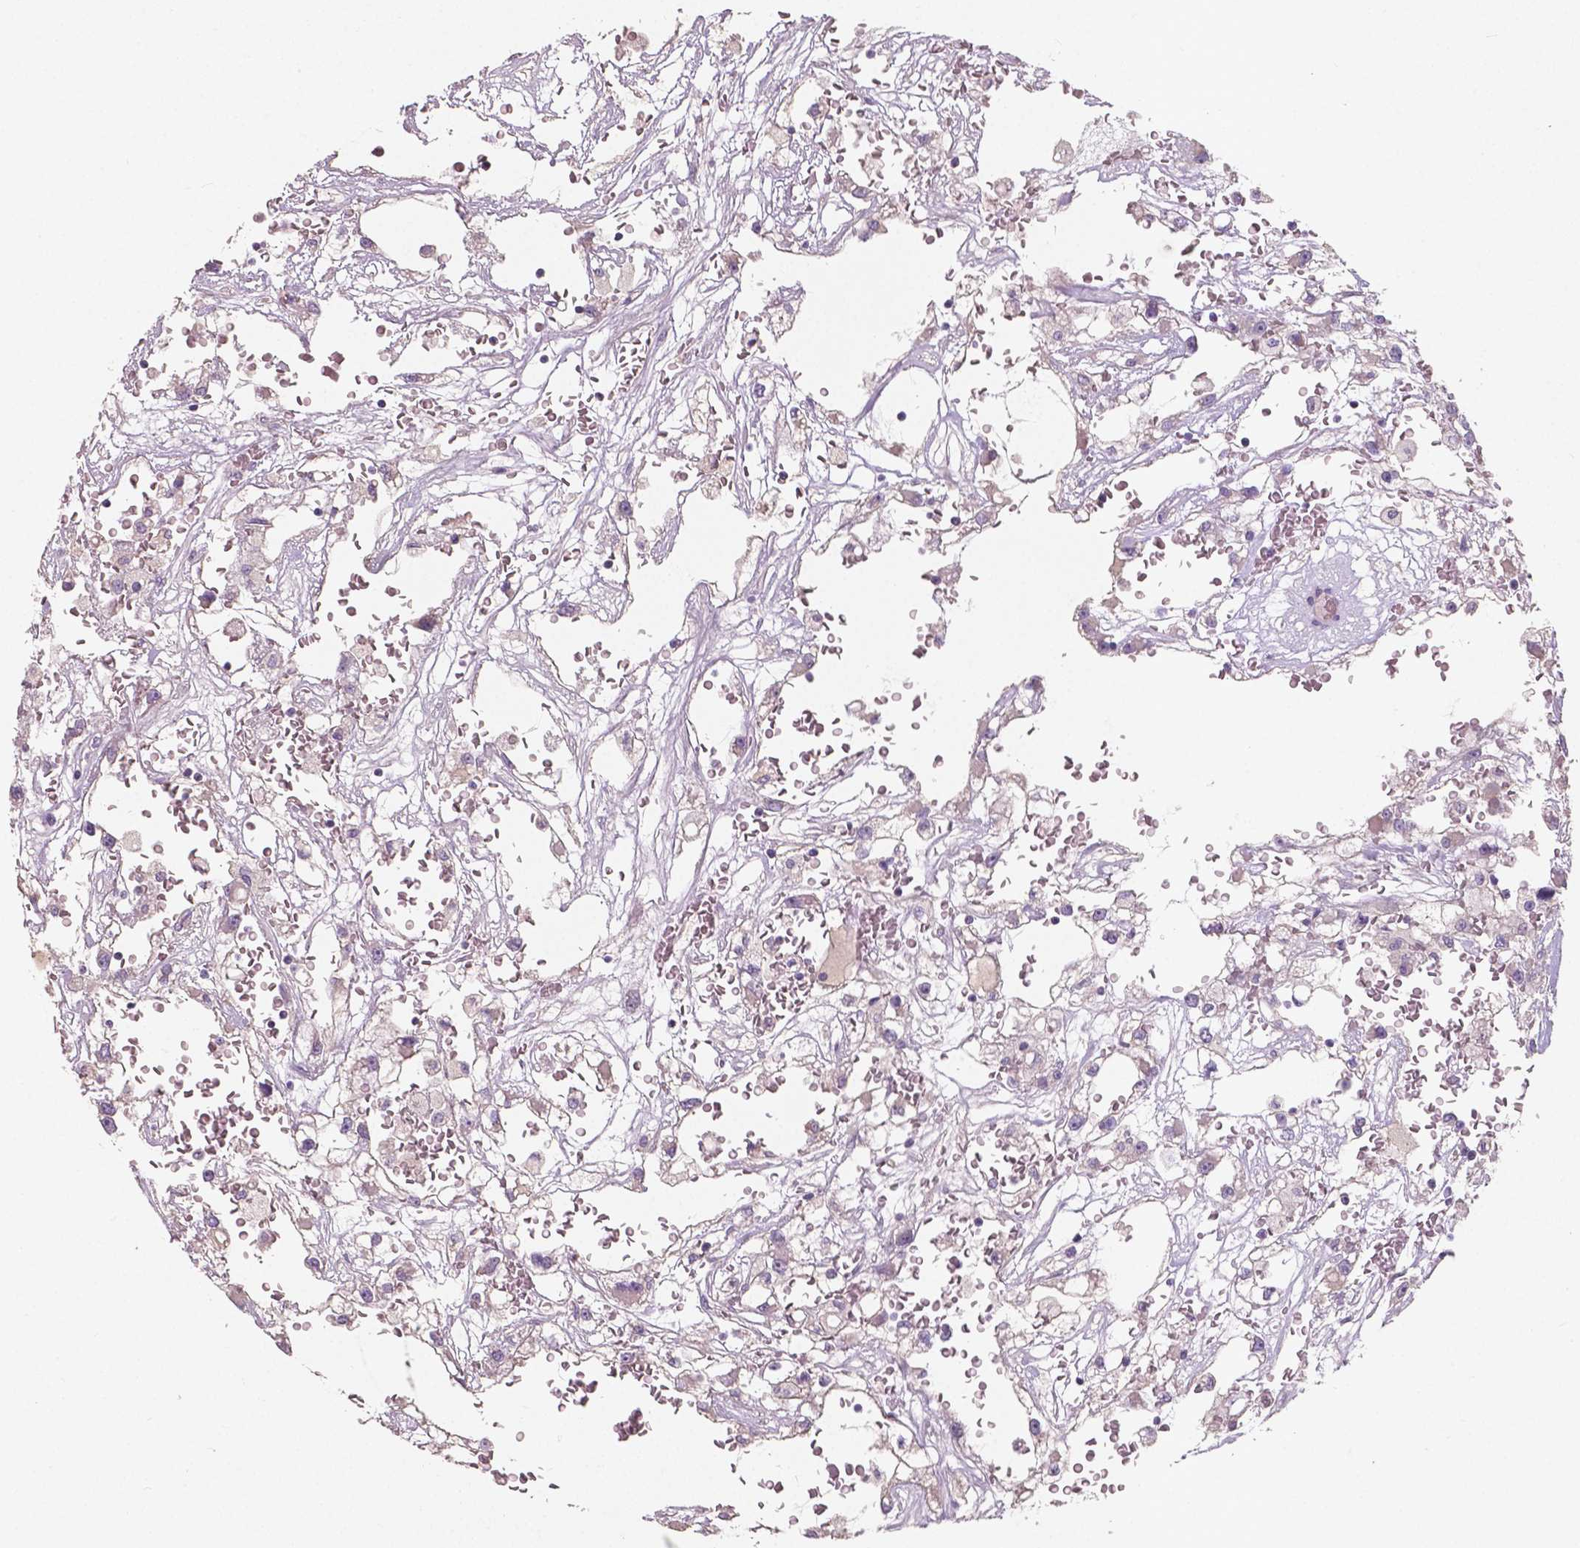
{"staining": {"intensity": "negative", "quantity": "none", "location": "none"}, "tissue": "renal cancer", "cell_type": "Tumor cells", "image_type": "cancer", "snomed": [{"axis": "morphology", "description": "Adenocarcinoma, NOS"}, {"axis": "topography", "description": "Kidney"}], "caption": "DAB (3,3'-diaminobenzidine) immunohistochemical staining of human renal cancer demonstrates no significant positivity in tumor cells.", "gene": "LSM14B", "patient": {"sex": "male", "age": 59}}